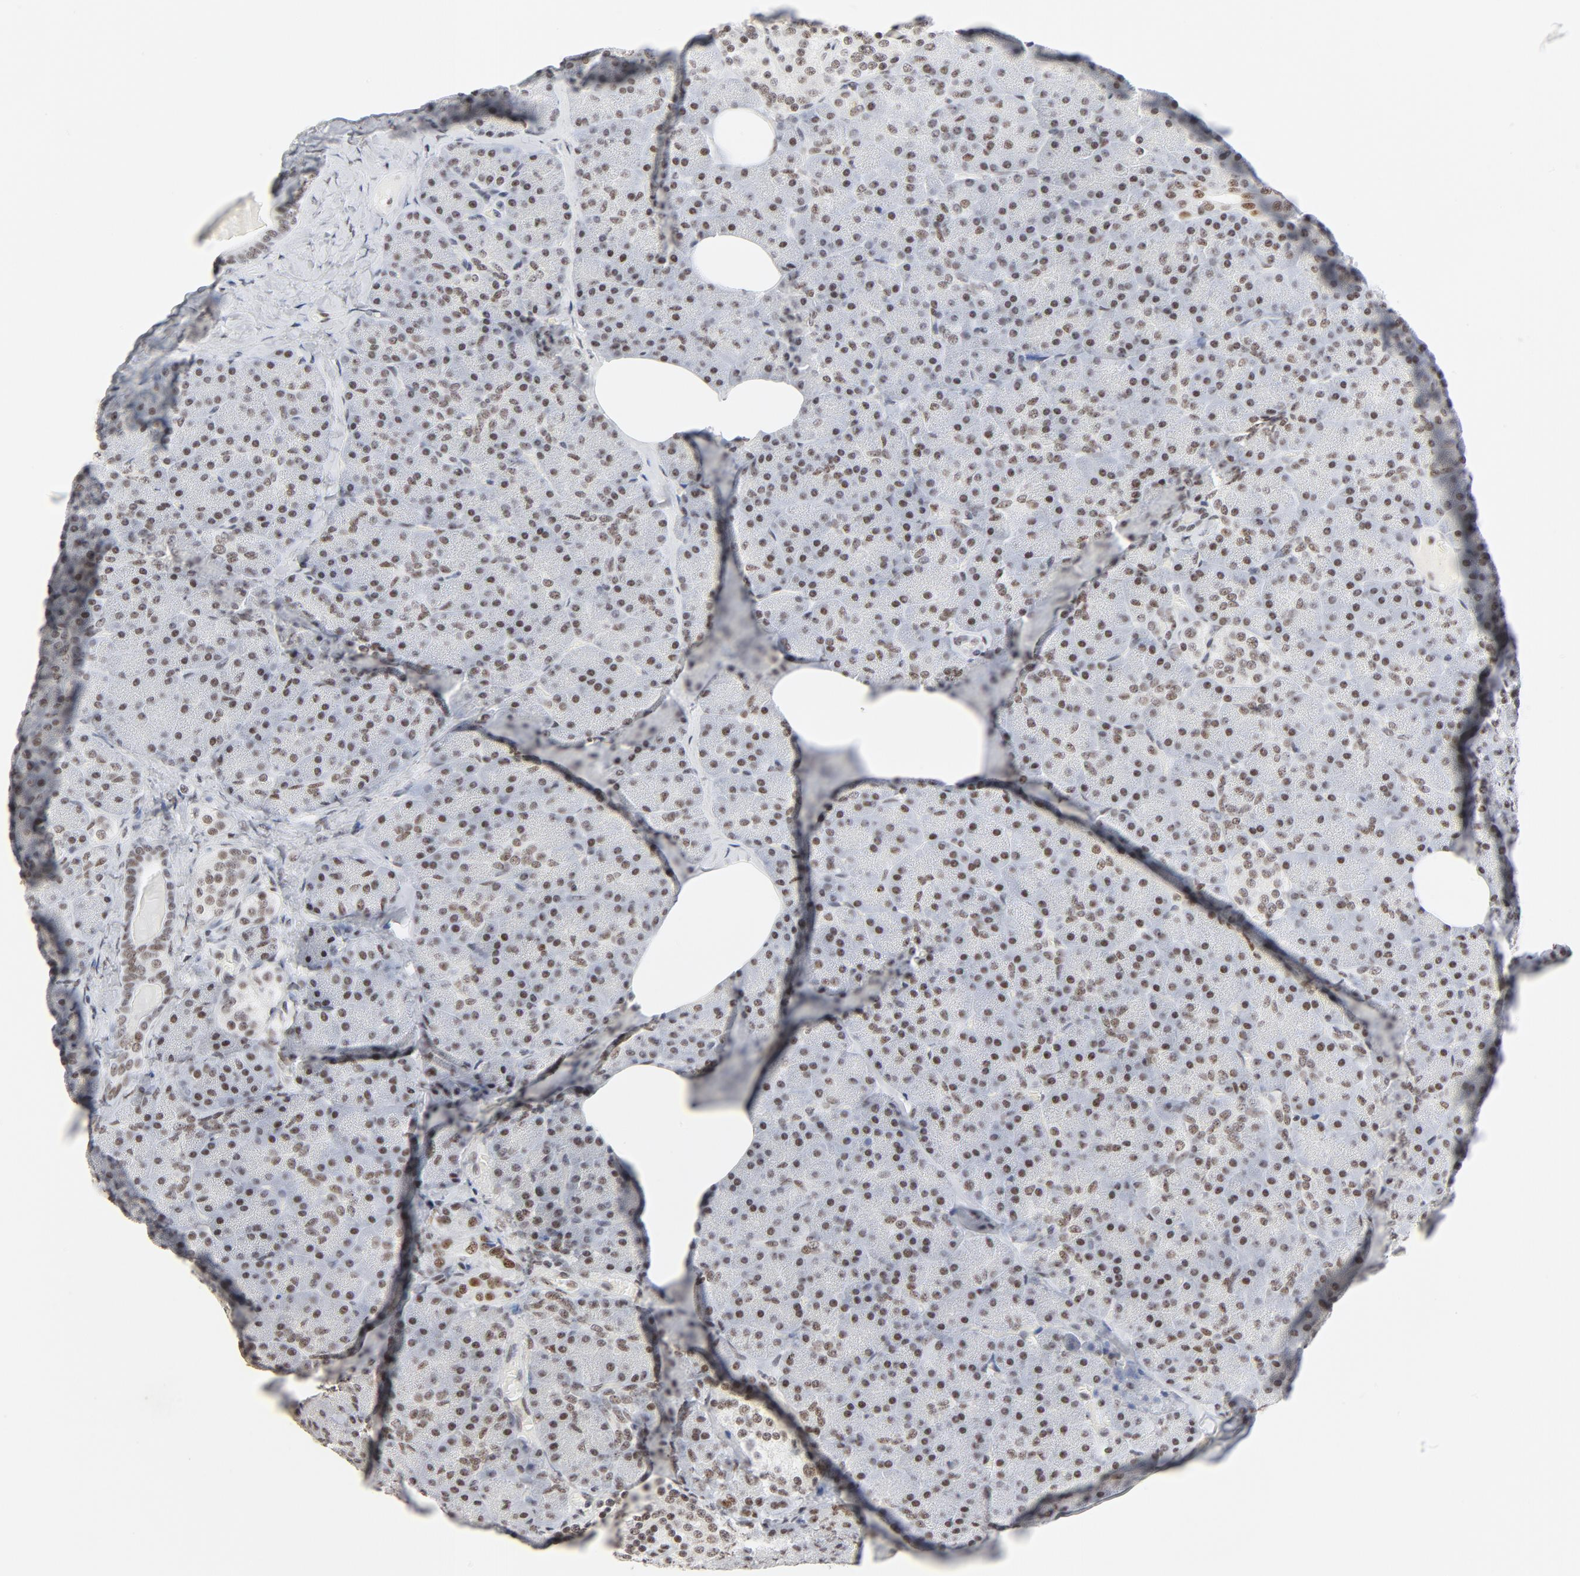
{"staining": {"intensity": "moderate", "quantity": ">75%", "location": "nuclear"}, "tissue": "pancreas", "cell_type": "Exocrine glandular cells", "image_type": "normal", "snomed": [{"axis": "morphology", "description": "Normal tissue, NOS"}, {"axis": "topography", "description": "Pancreas"}], "caption": "A high-resolution micrograph shows immunohistochemistry (IHC) staining of benign pancreas, which demonstrates moderate nuclear staining in about >75% of exocrine glandular cells. The protein of interest is shown in brown color, while the nuclei are stained blue.", "gene": "GTF2H1", "patient": {"sex": "female", "age": 35}}